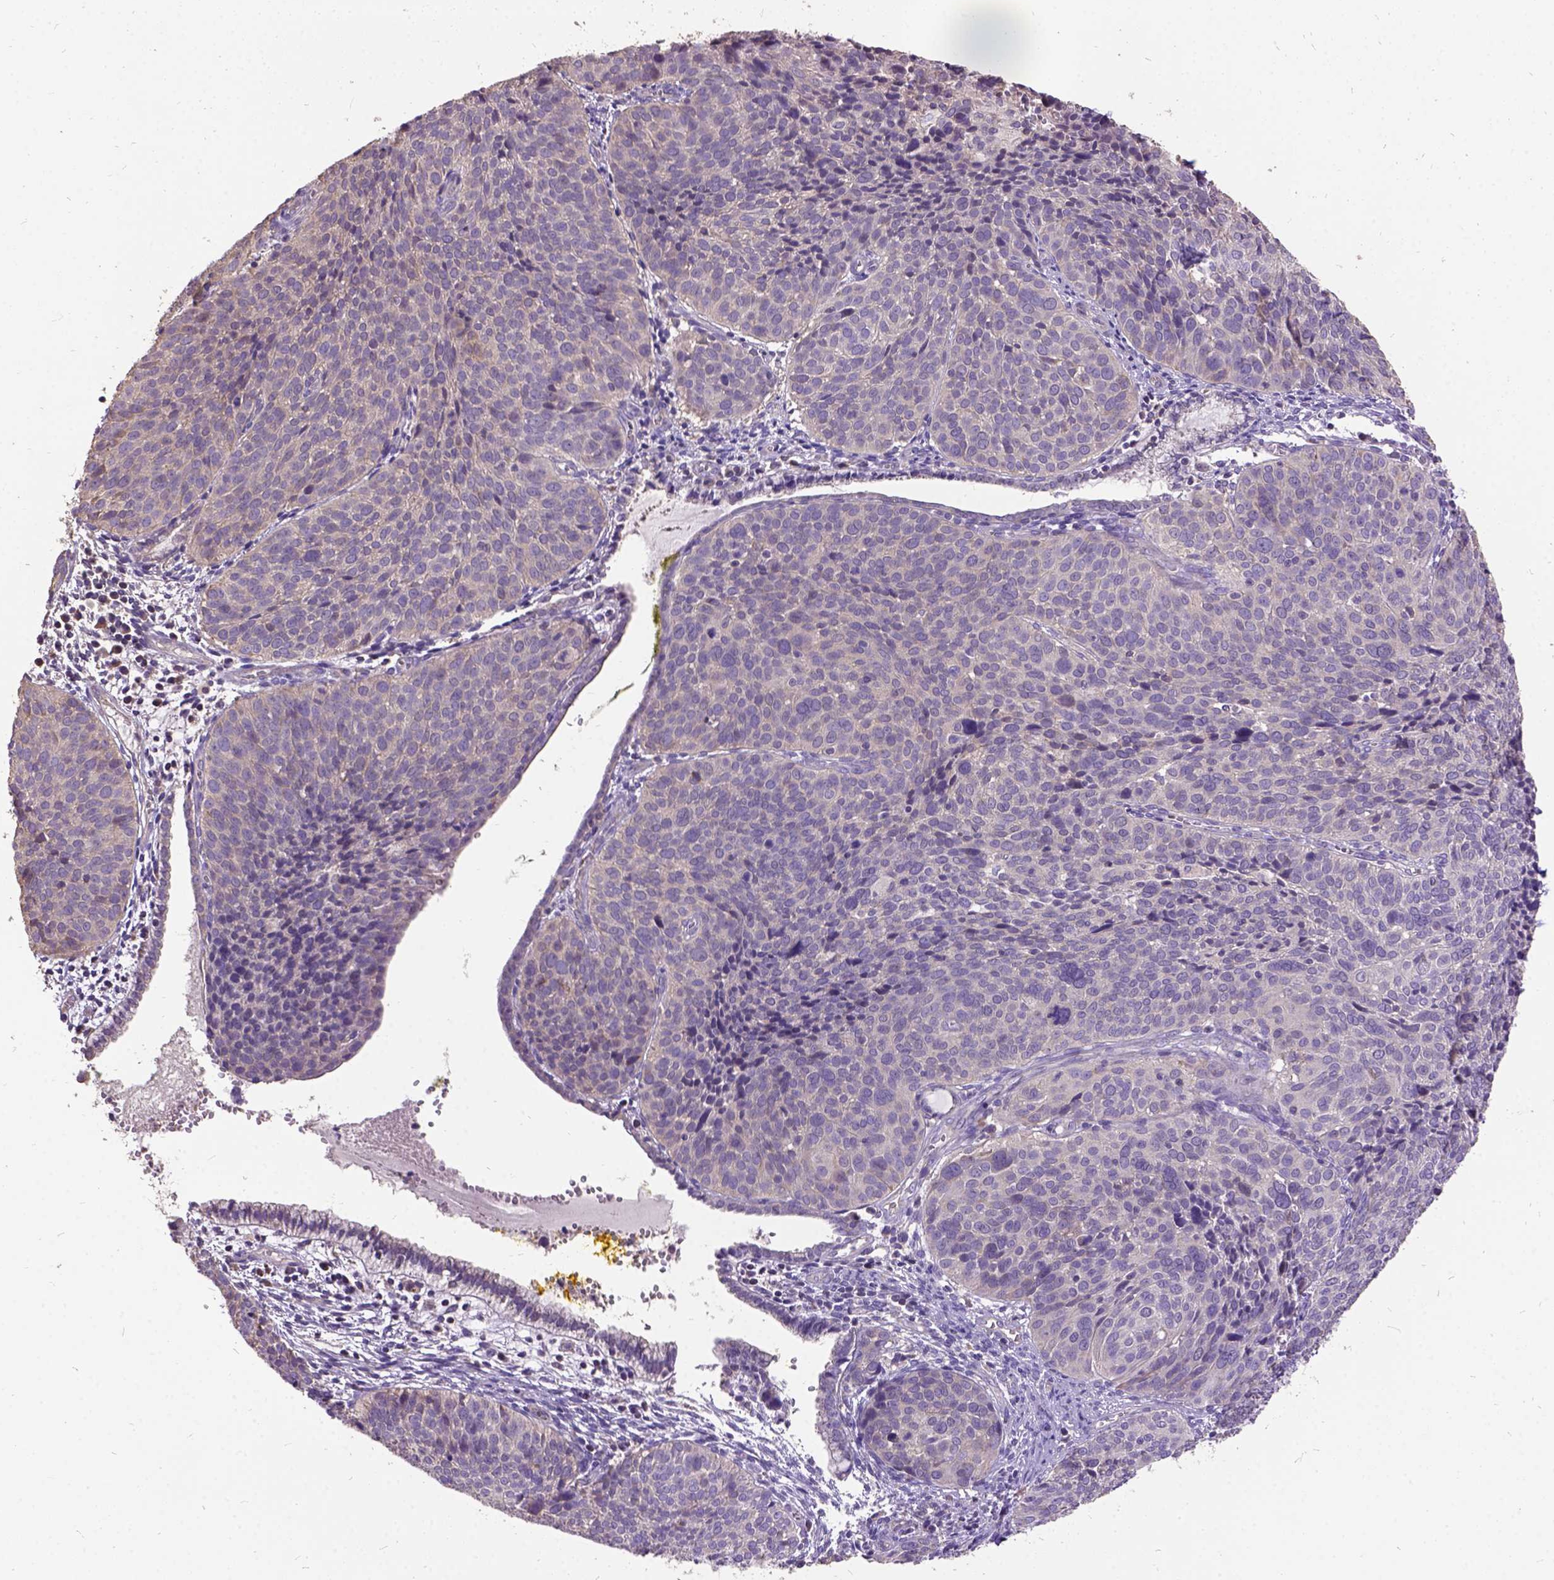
{"staining": {"intensity": "negative", "quantity": "none", "location": "none"}, "tissue": "cervical cancer", "cell_type": "Tumor cells", "image_type": "cancer", "snomed": [{"axis": "morphology", "description": "Squamous cell carcinoma, NOS"}, {"axis": "topography", "description": "Cervix"}], "caption": "Immunohistochemistry of human squamous cell carcinoma (cervical) displays no positivity in tumor cells. Brightfield microscopy of immunohistochemistry (IHC) stained with DAB (brown) and hematoxylin (blue), captured at high magnification.", "gene": "DQX1", "patient": {"sex": "female", "age": 39}}